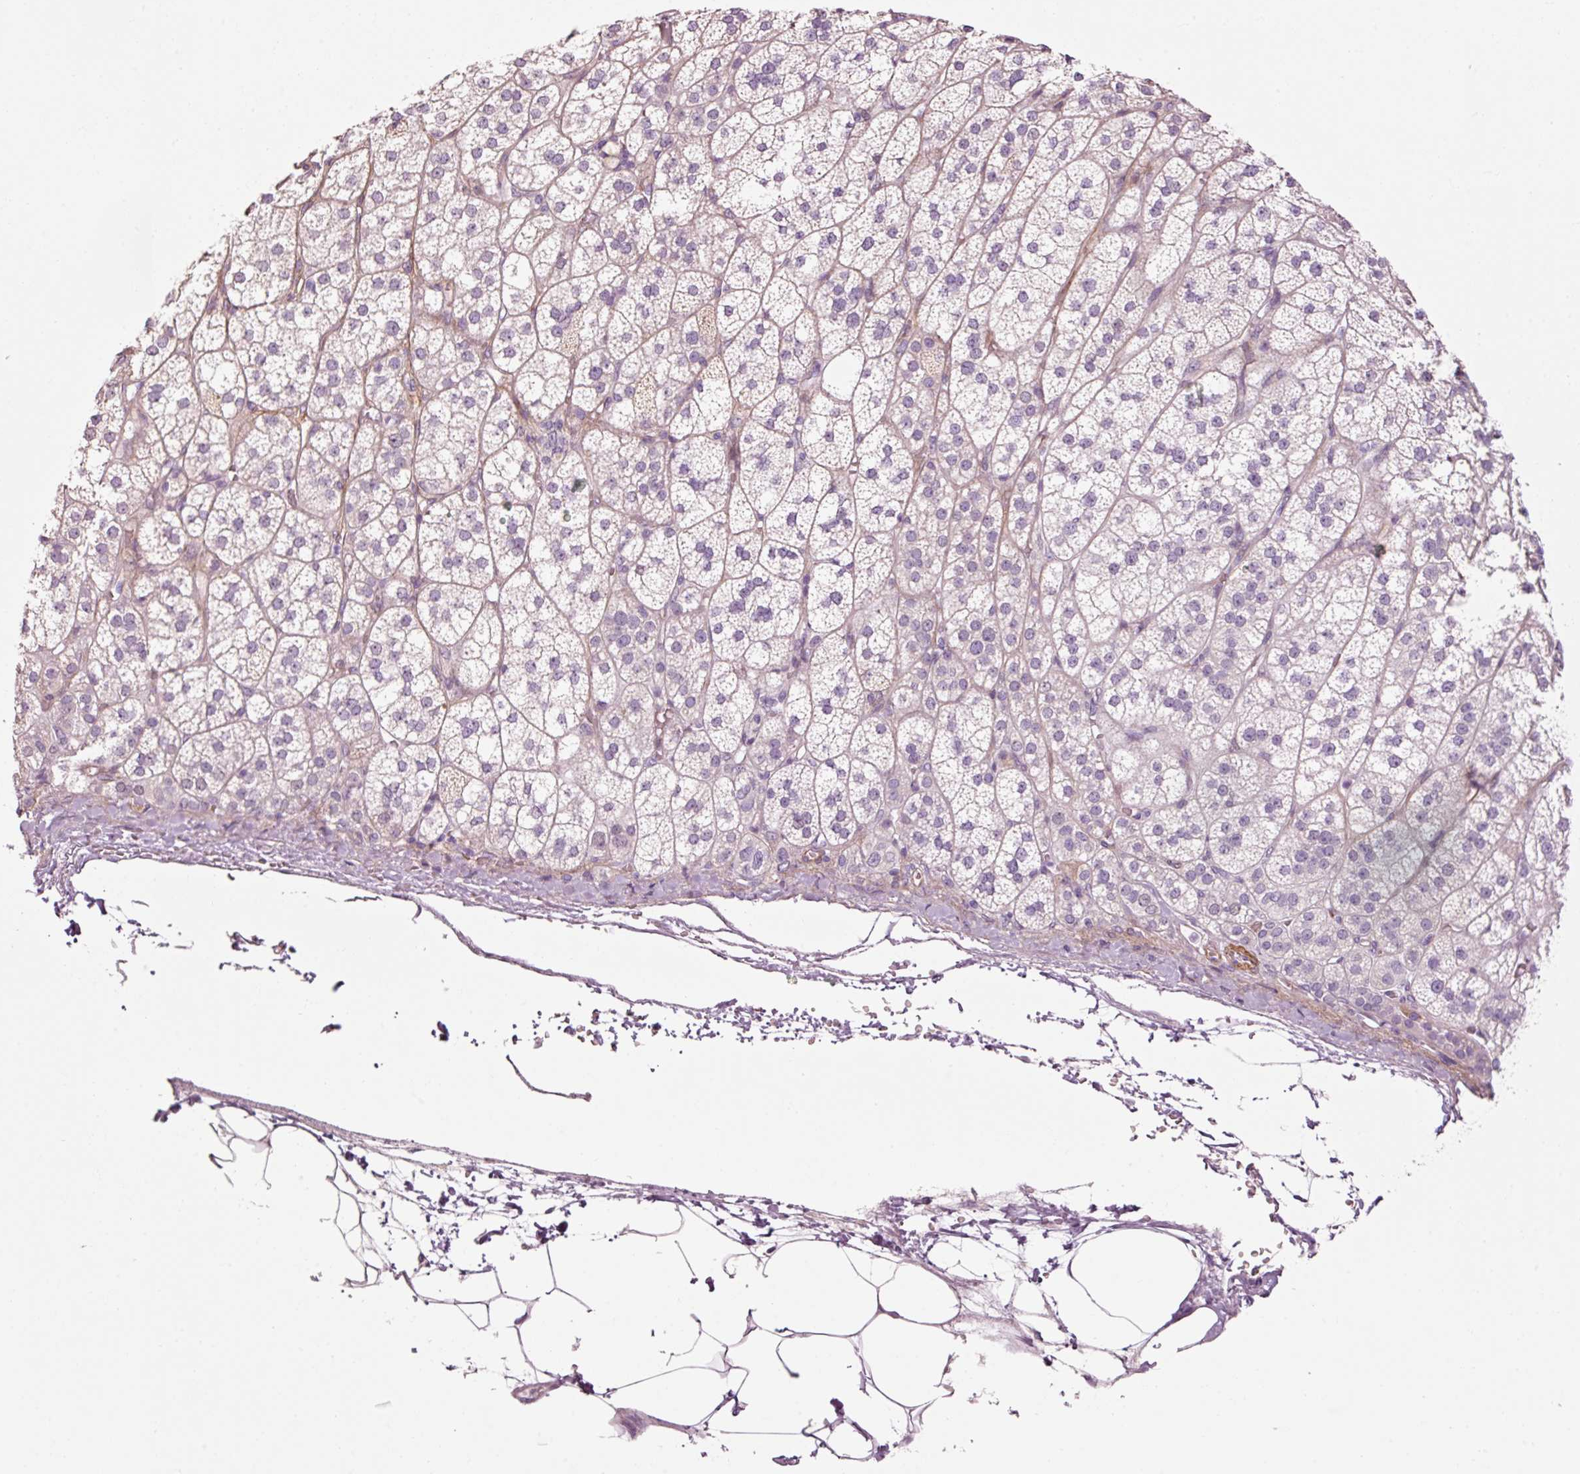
{"staining": {"intensity": "negative", "quantity": "none", "location": "none"}, "tissue": "adrenal gland", "cell_type": "Glandular cells", "image_type": "normal", "snomed": [{"axis": "morphology", "description": "Normal tissue, NOS"}, {"axis": "topography", "description": "Adrenal gland"}], "caption": "Immunohistochemical staining of benign adrenal gland exhibits no significant expression in glandular cells.", "gene": "ANKRD20A1", "patient": {"sex": "female", "age": 60}}